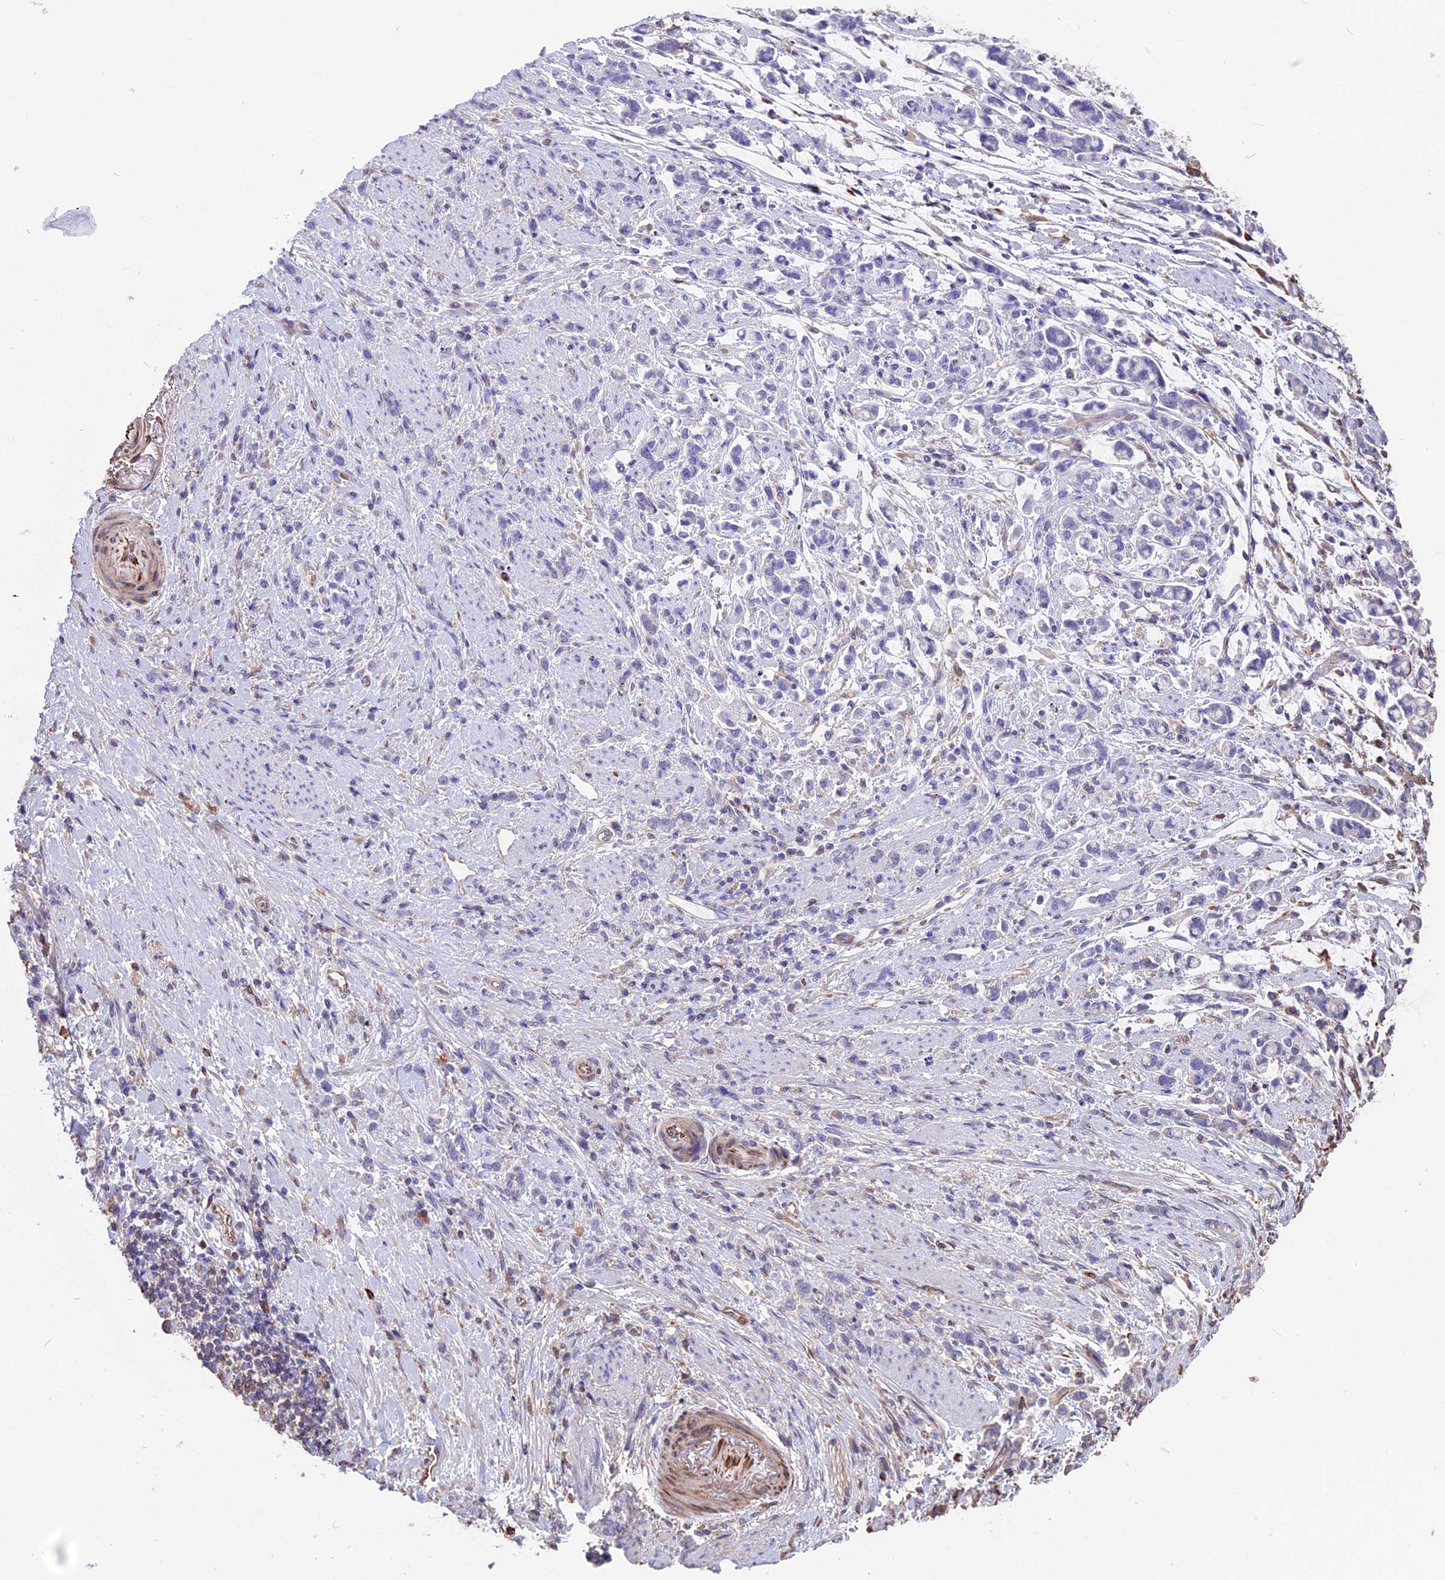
{"staining": {"intensity": "negative", "quantity": "none", "location": "none"}, "tissue": "stomach cancer", "cell_type": "Tumor cells", "image_type": "cancer", "snomed": [{"axis": "morphology", "description": "Adenocarcinoma, NOS"}, {"axis": "topography", "description": "Stomach"}], "caption": "Immunohistochemistry (IHC) micrograph of human stomach cancer (adenocarcinoma) stained for a protein (brown), which reveals no positivity in tumor cells. (DAB (3,3'-diaminobenzidine) immunohistochemistry (IHC), high magnification).", "gene": "SEH1L", "patient": {"sex": "female", "age": 60}}